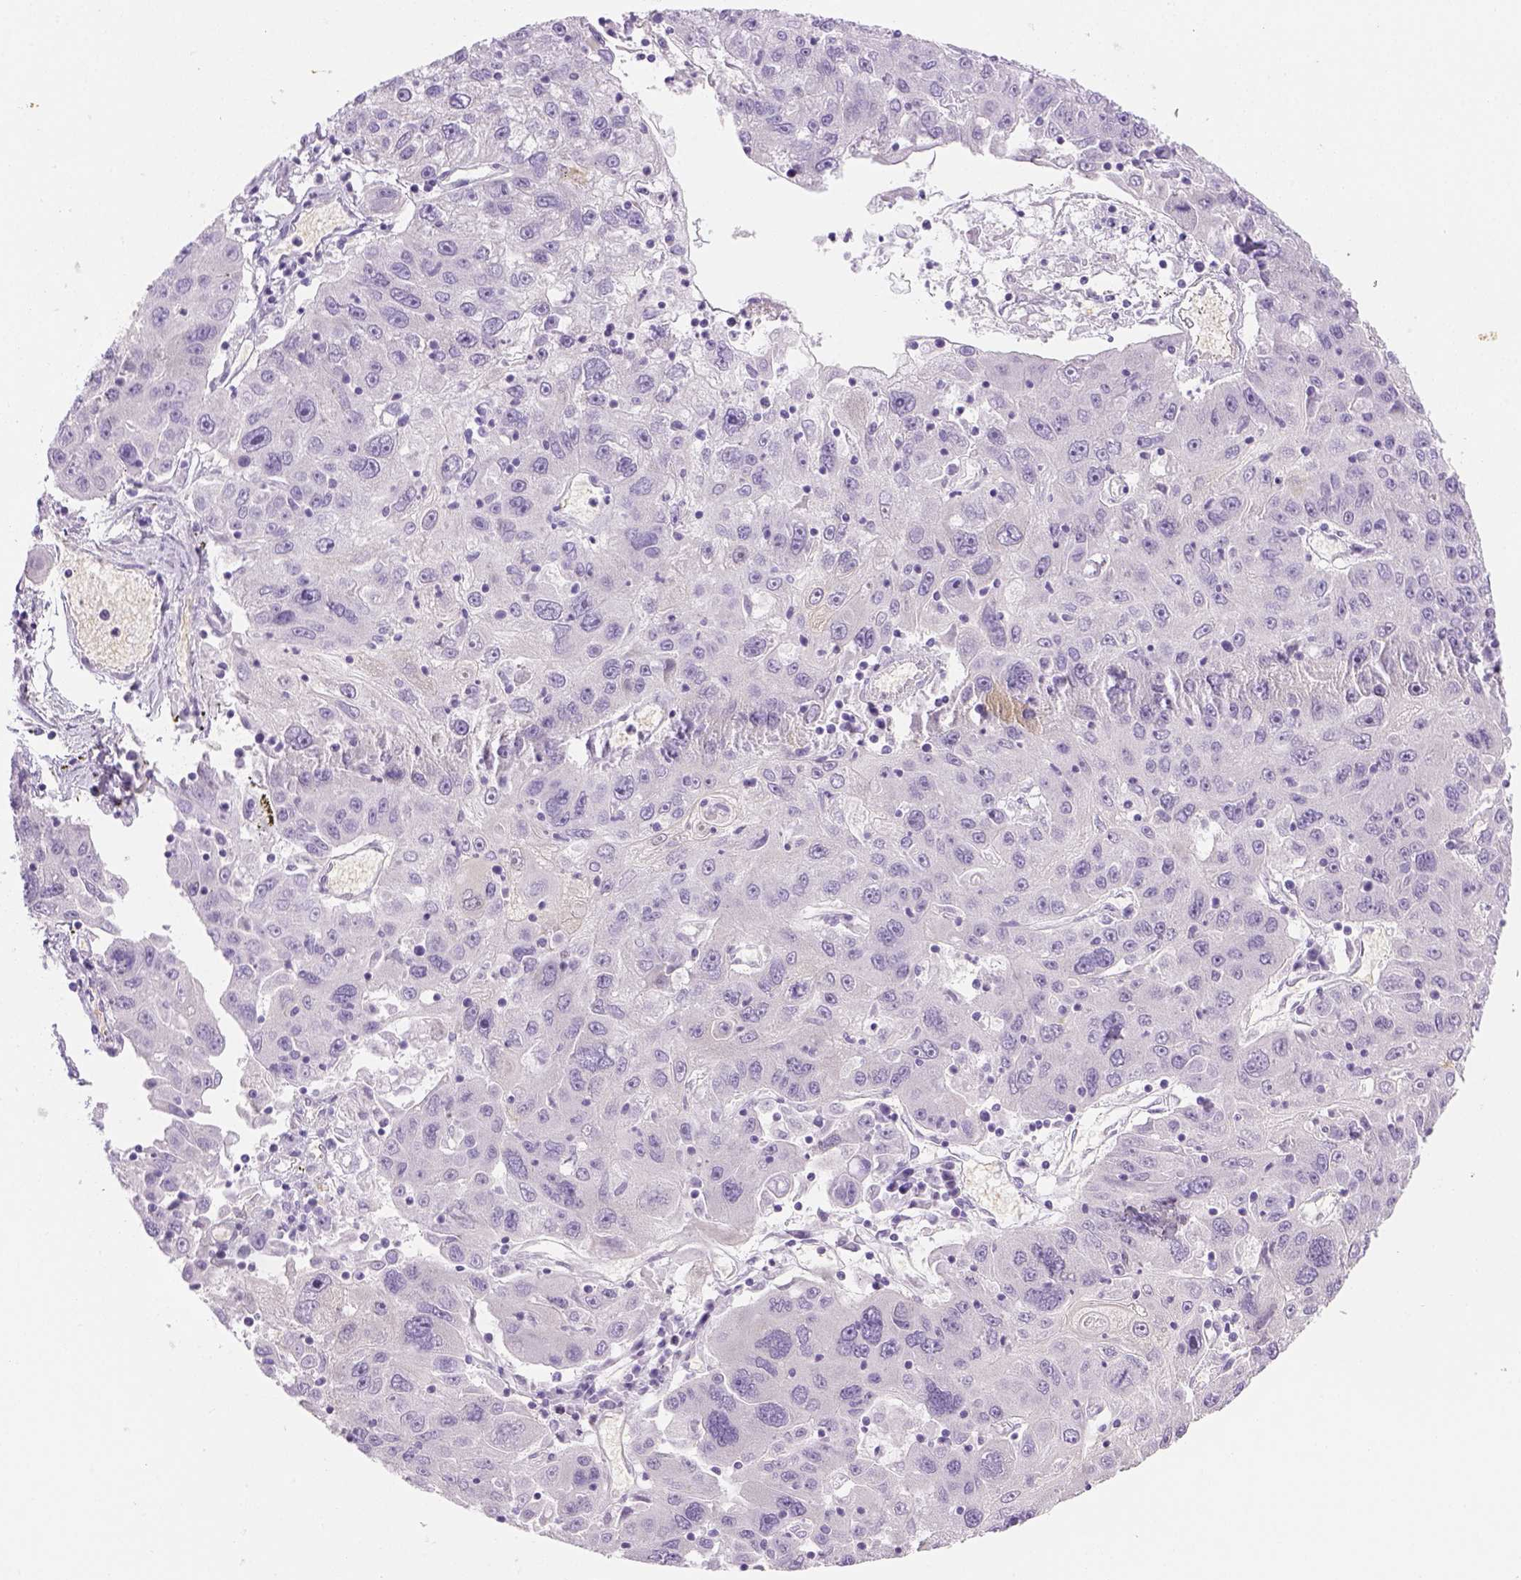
{"staining": {"intensity": "negative", "quantity": "none", "location": "none"}, "tissue": "stomach cancer", "cell_type": "Tumor cells", "image_type": "cancer", "snomed": [{"axis": "morphology", "description": "Adenocarcinoma, NOS"}, {"axis": "topography", "description": "Stomach"}], "caption": "This is an IHC histopathology image of human stomach cancer. There is no staining in tumor cells.", "gene": "CACNB1", "patient": {"sex": "male", "age": 56}}